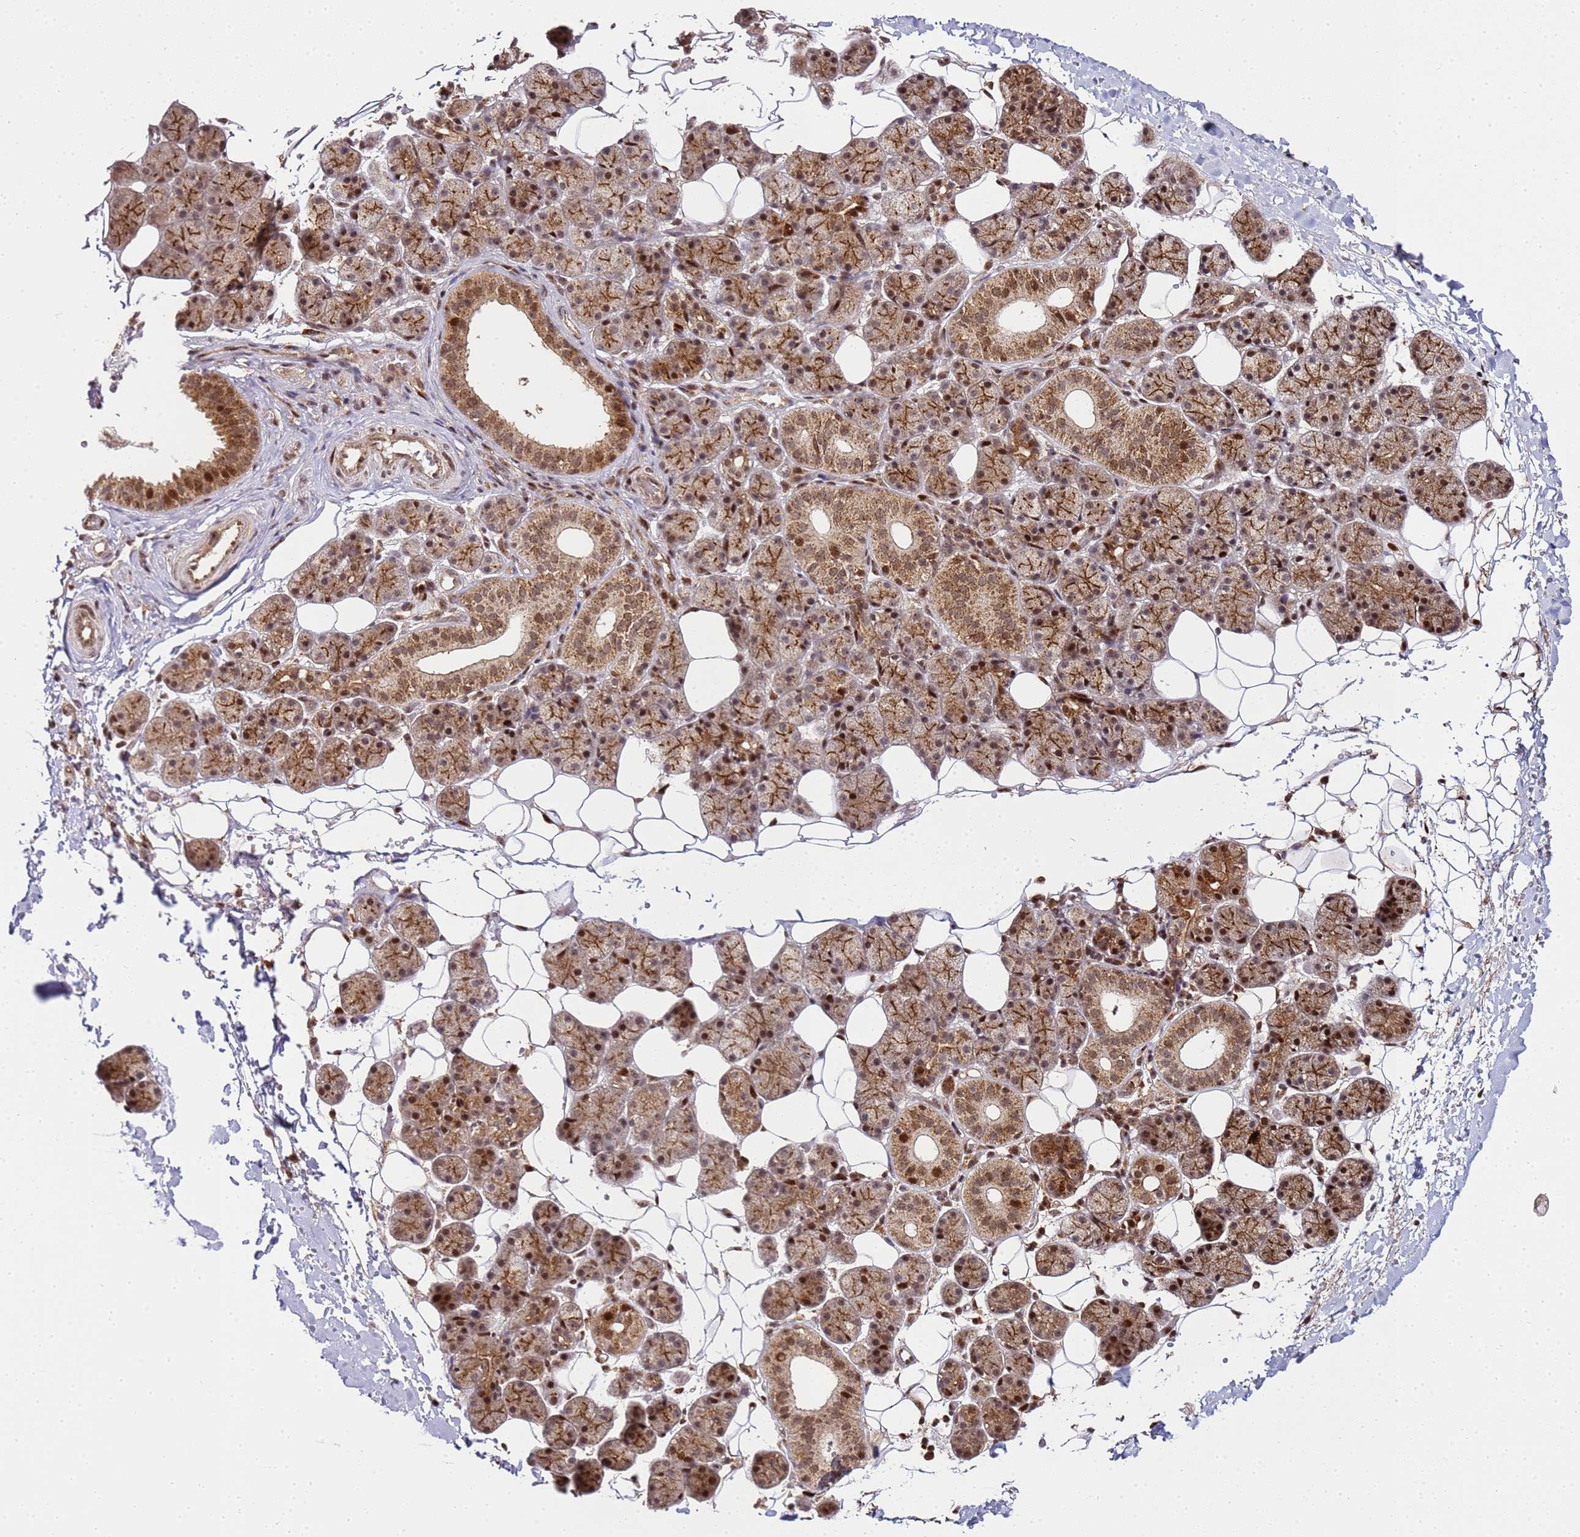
{"staining": {"intensity": "moderate", "quantity": ">75%", "location": "cytoplasmic/membranous,nuclear"}, "tissue": "salivary gland", "cell_type": "Glandular cells", "image_type": "normal", "snomed": [{"axis": "morphology", "description": "Normal tissue, NOS"}, {"axis": "topography", "description": "Salivary gland"}], "caption": "Moderate cytoplasmic/membranous,nuclear protein positivity is seen in about >75% of glandular cells in salivary gland. (DAB IHC, brown staining for protein, blue staining for nuclei).", "gene": "PEX14", "patient": {"sex": "female", "age": 33}}